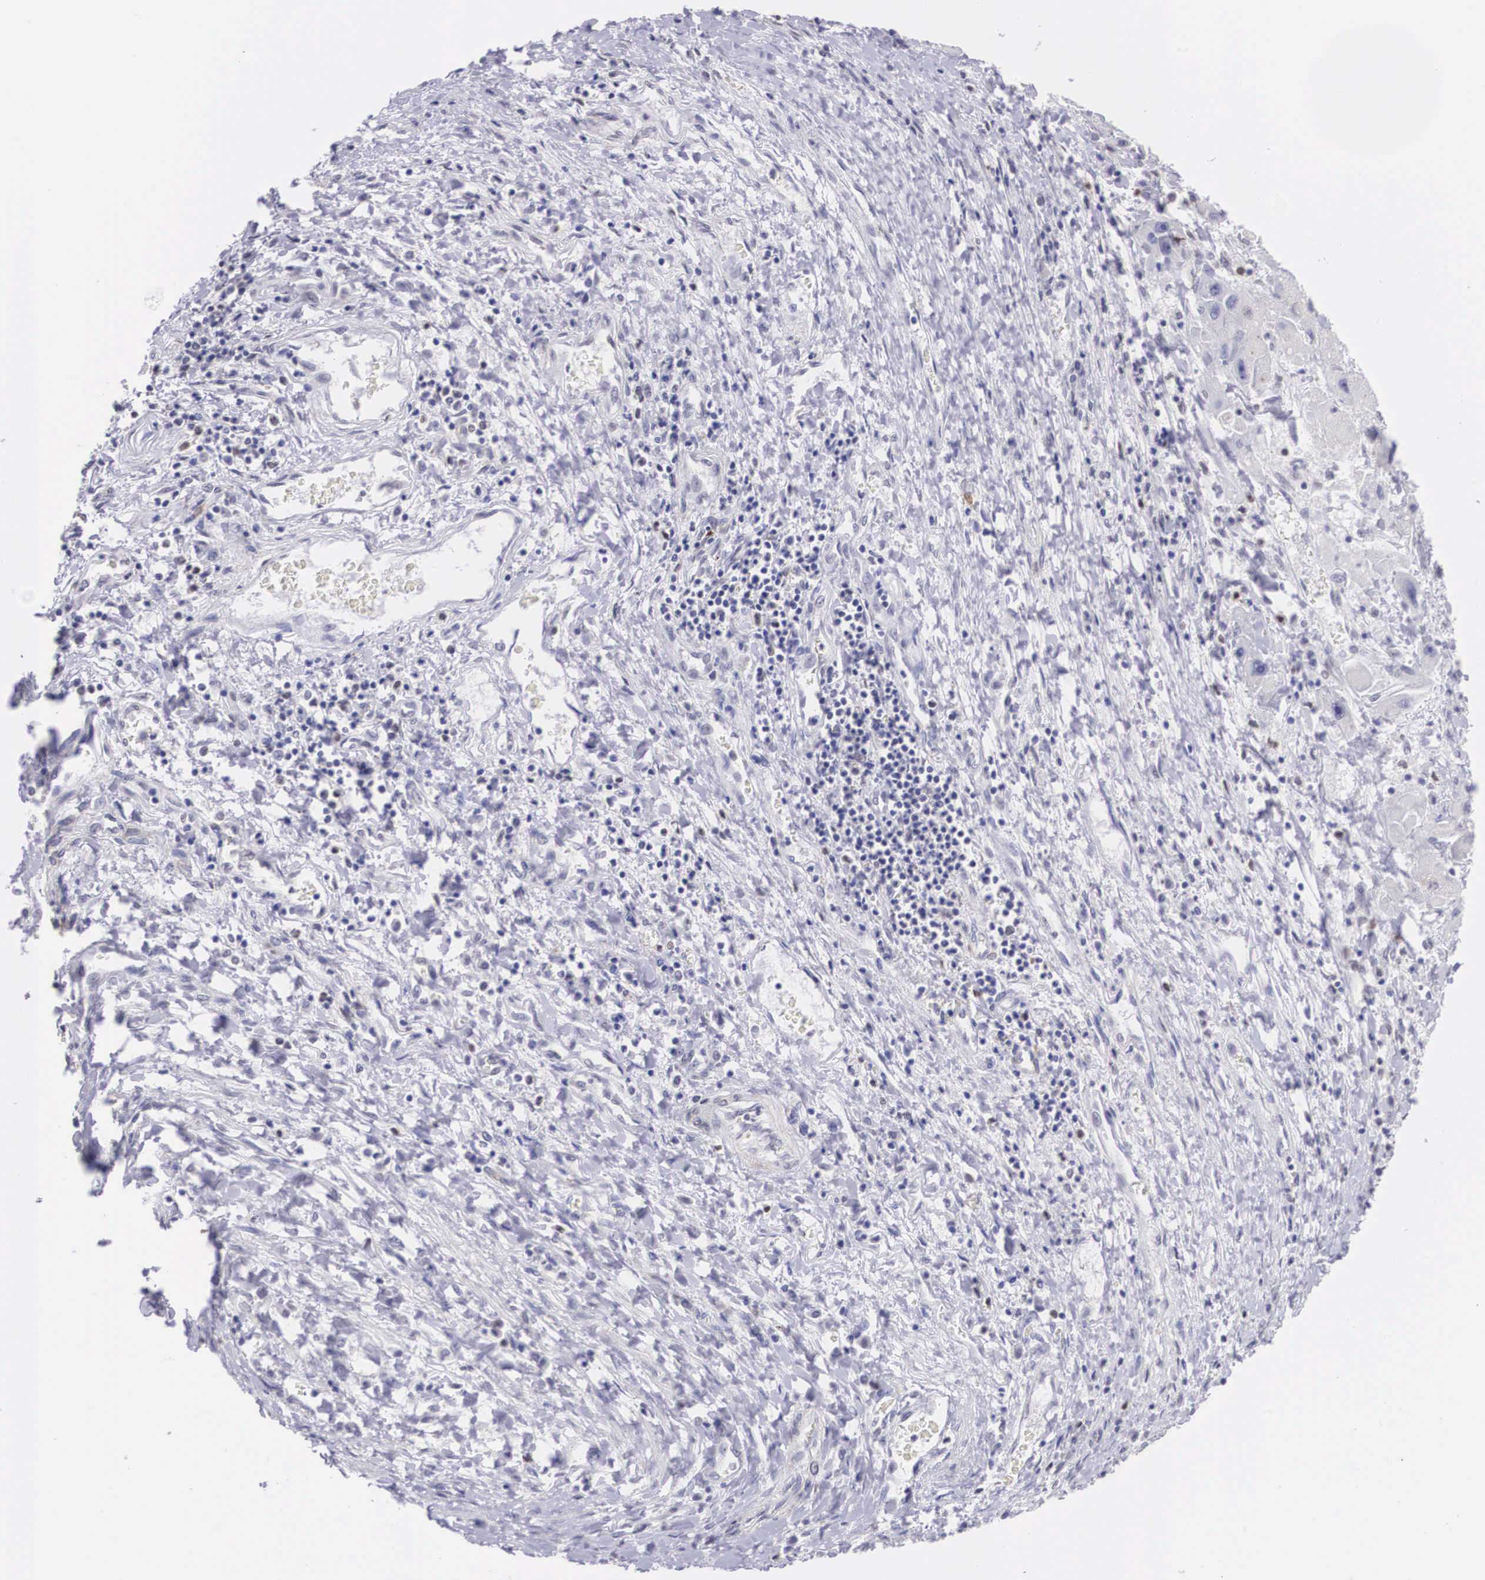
{"staining": {"intensity": "negative", "quantity": "none", "location": "none"}, "tissue": "liver cancer", "cell_type": "Tumor cells", "image_type": "cancer", "snomed": [{"axis": "morphology", "description": "Carcinoma, Hepatocellular, NOS"}, {"axis": "topography", "description": "Liver"}], "caption": "Micrograph shows no significant protein positivity in tumor cells of hepatocellular carcinoma (liver).", "gene": "ETV6", "patient": {"sex": "male", "age": 24}}